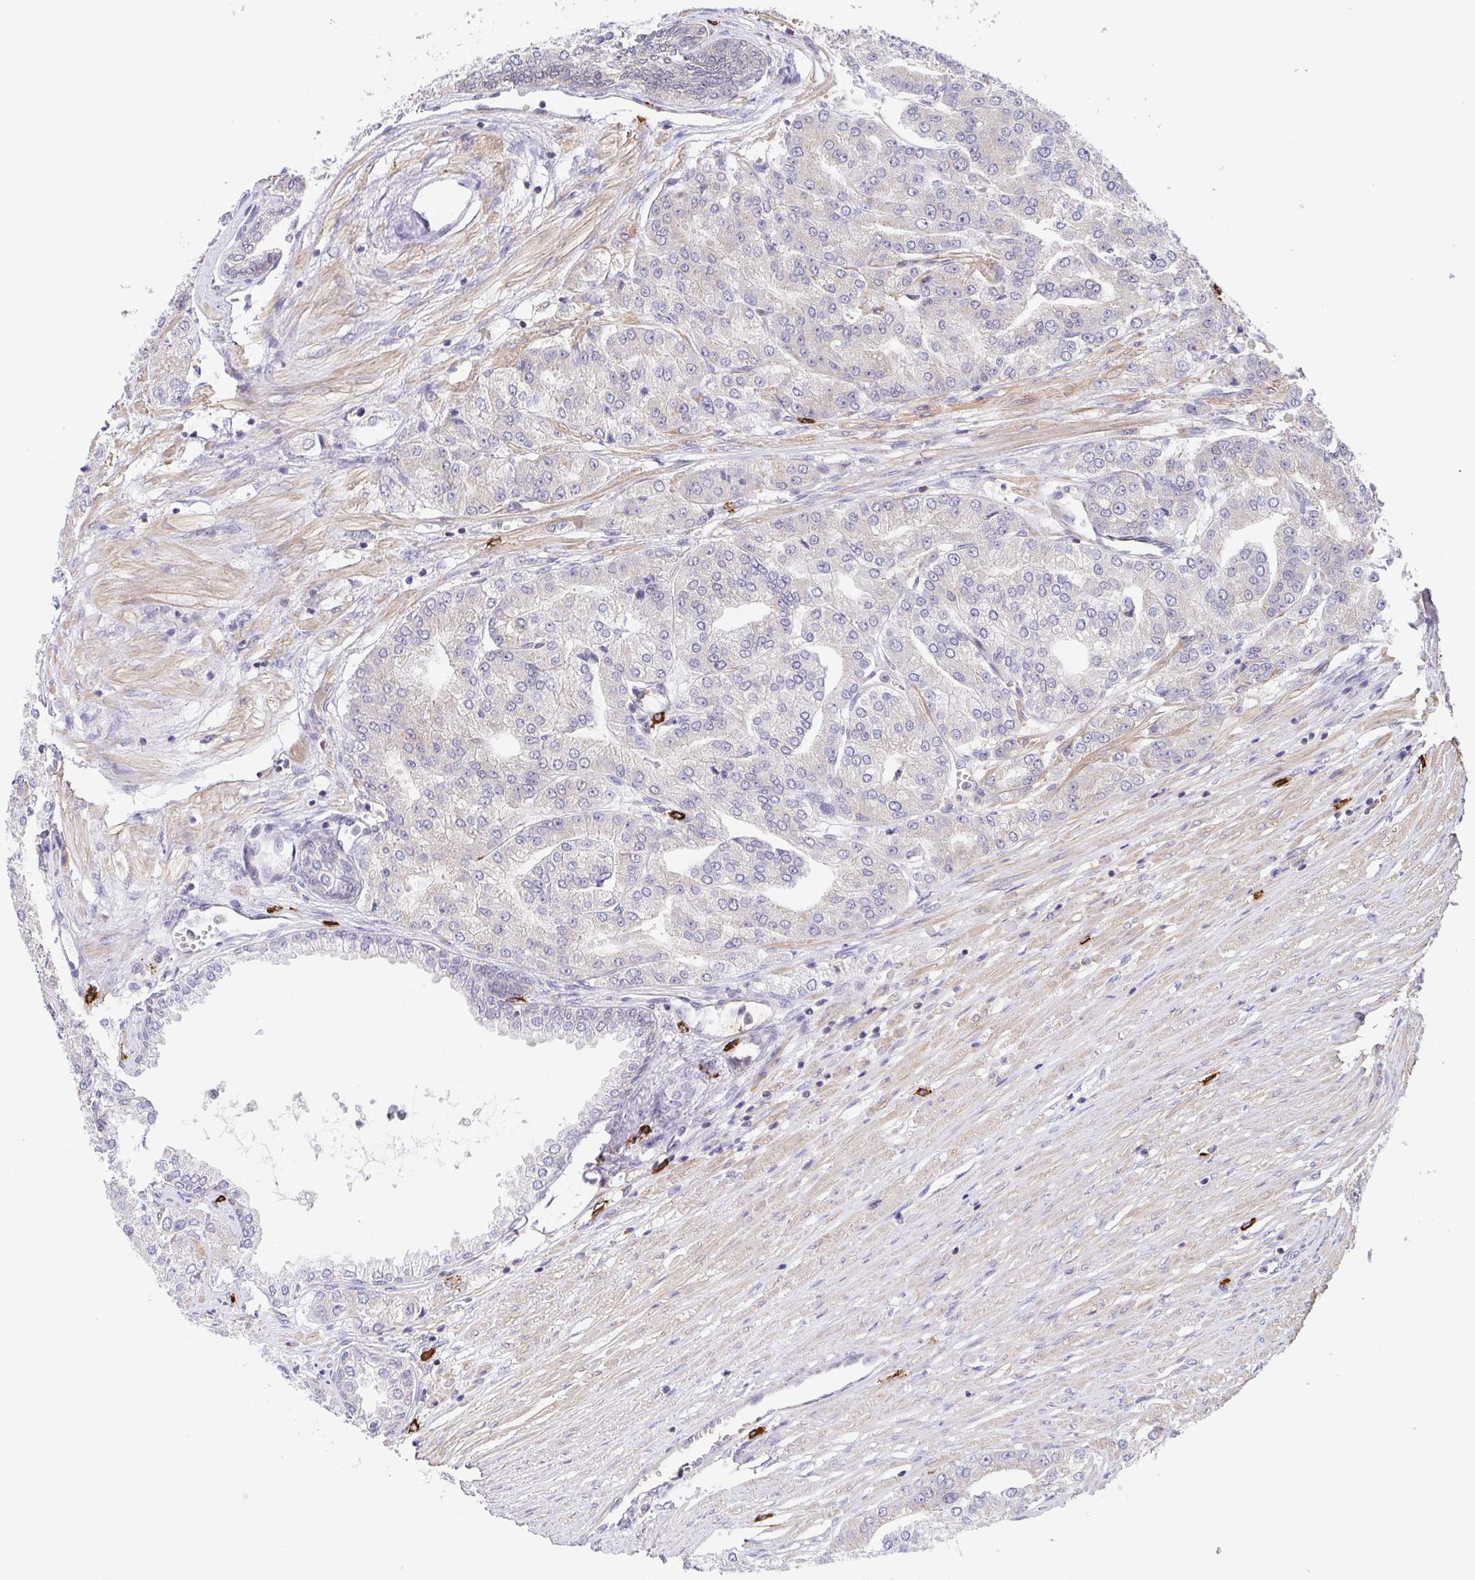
{"staining": {"intensity": "negative", "quantity": "none", "location": "none"}, "tissue": "prostate cancer", "cell_type": "Tumor cells", "image_type": "cancer", "snomed": [{"axis": "morphology", "description": "Adenocarcinoma, High grade"}, {"axis": "topography", "description": "Prostate"}], "caption": "Immunohistochemistry image of human prostate cancer stained for a protein (brown), which exhibits no positivity in tumor cells.", "gene": "PREPL", "patient": {"sex": "male", "age": 61}}